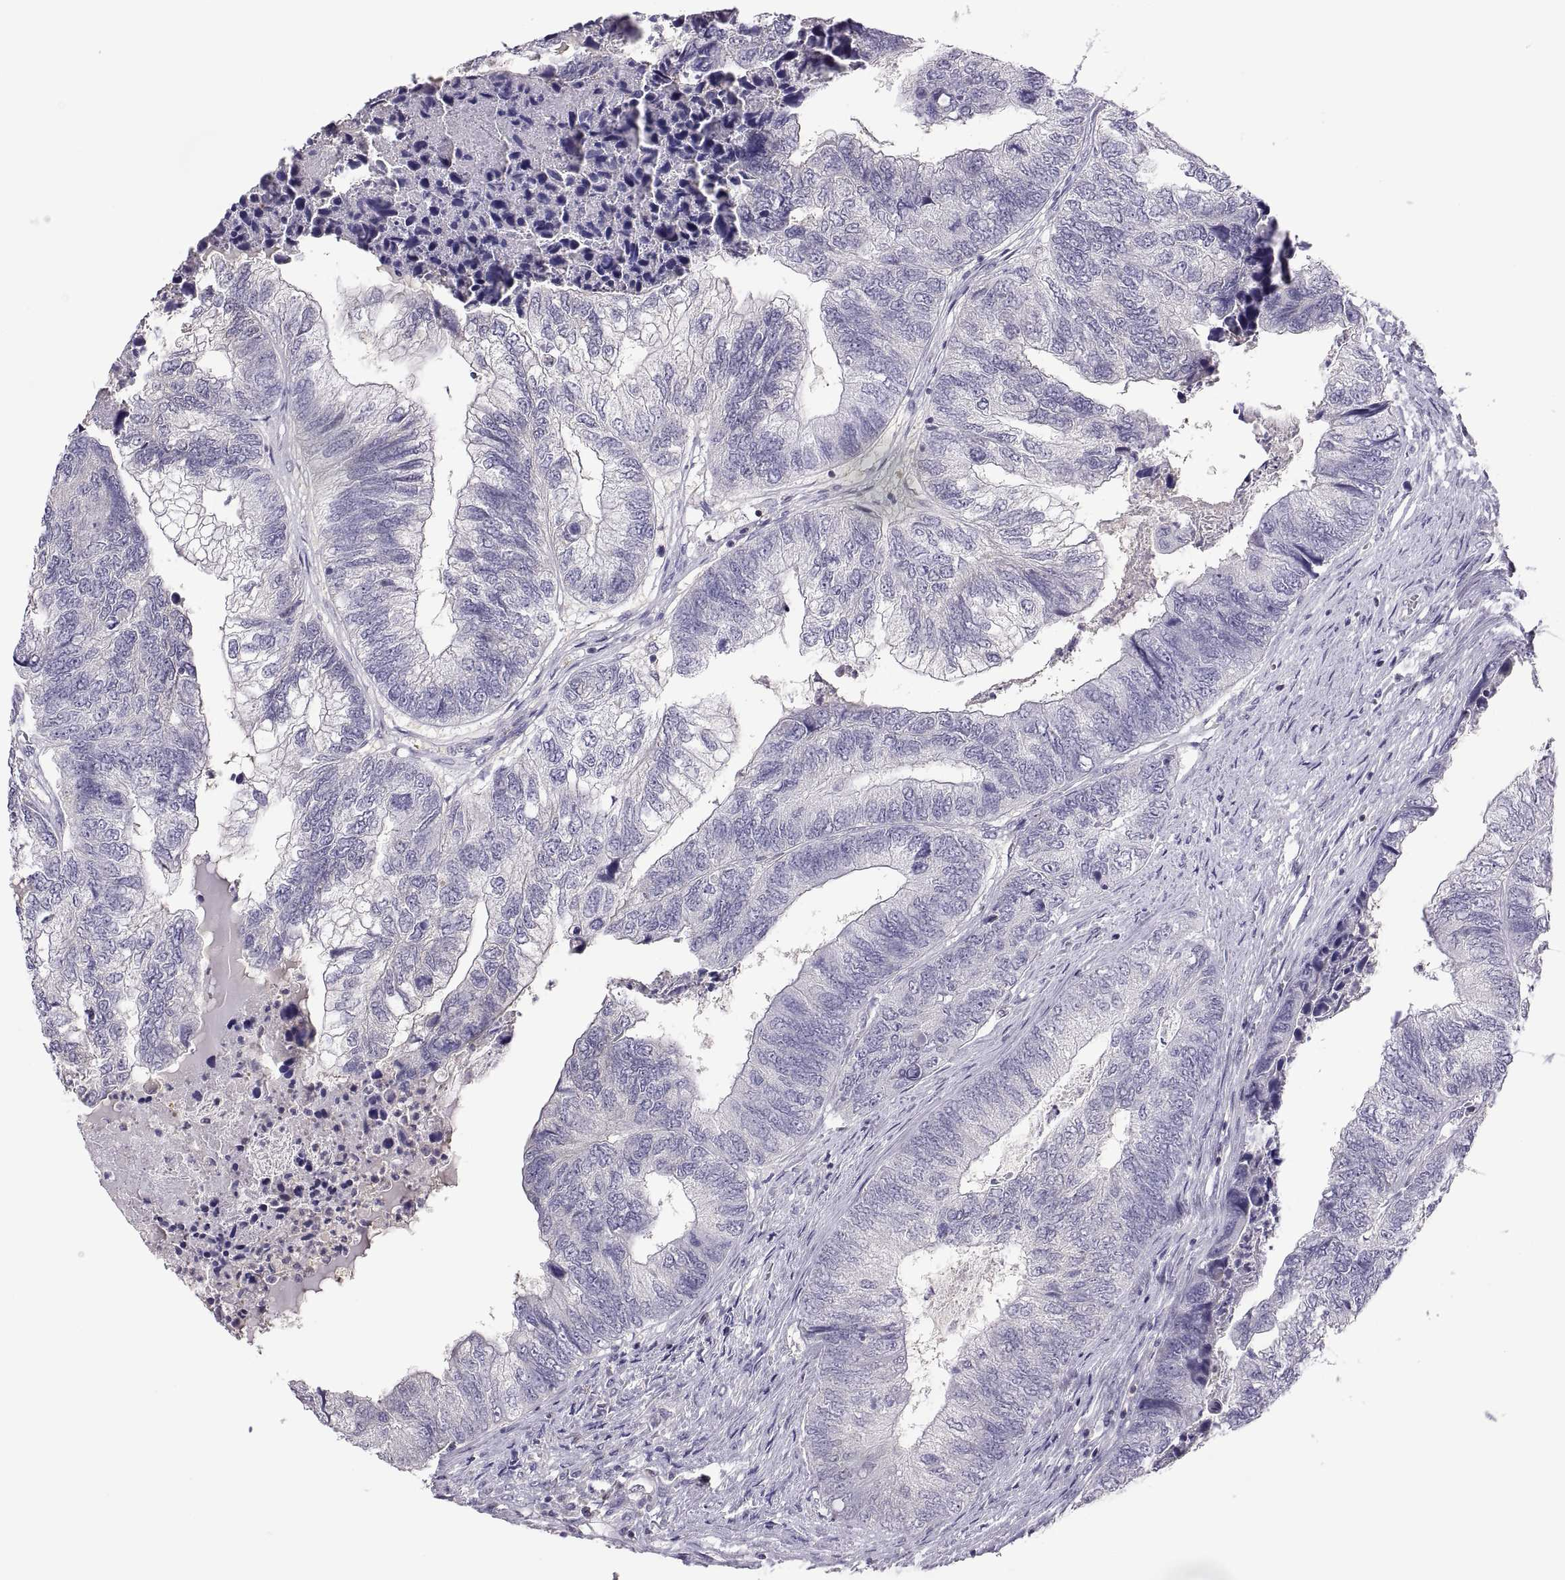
{"staining": {"intensity": "negative", "quantity": "none", "location": "none"}, "tissue": "colorectal cancer", "cell_type": "Tumor cells", "image_type": "cancer", "snomed": [{"axis": "morphology", "description": "Adenocarcinoma, NOS"}, {"axis": "topography", "description": "Colon"}], "caption": "IHC micrograph of adenocarcinoma (colorectal) stained for a protein (brown), which displays no expression in tumor cells.", "gene": "FGF9", "patient": {"sex": "female", "age": 67}}